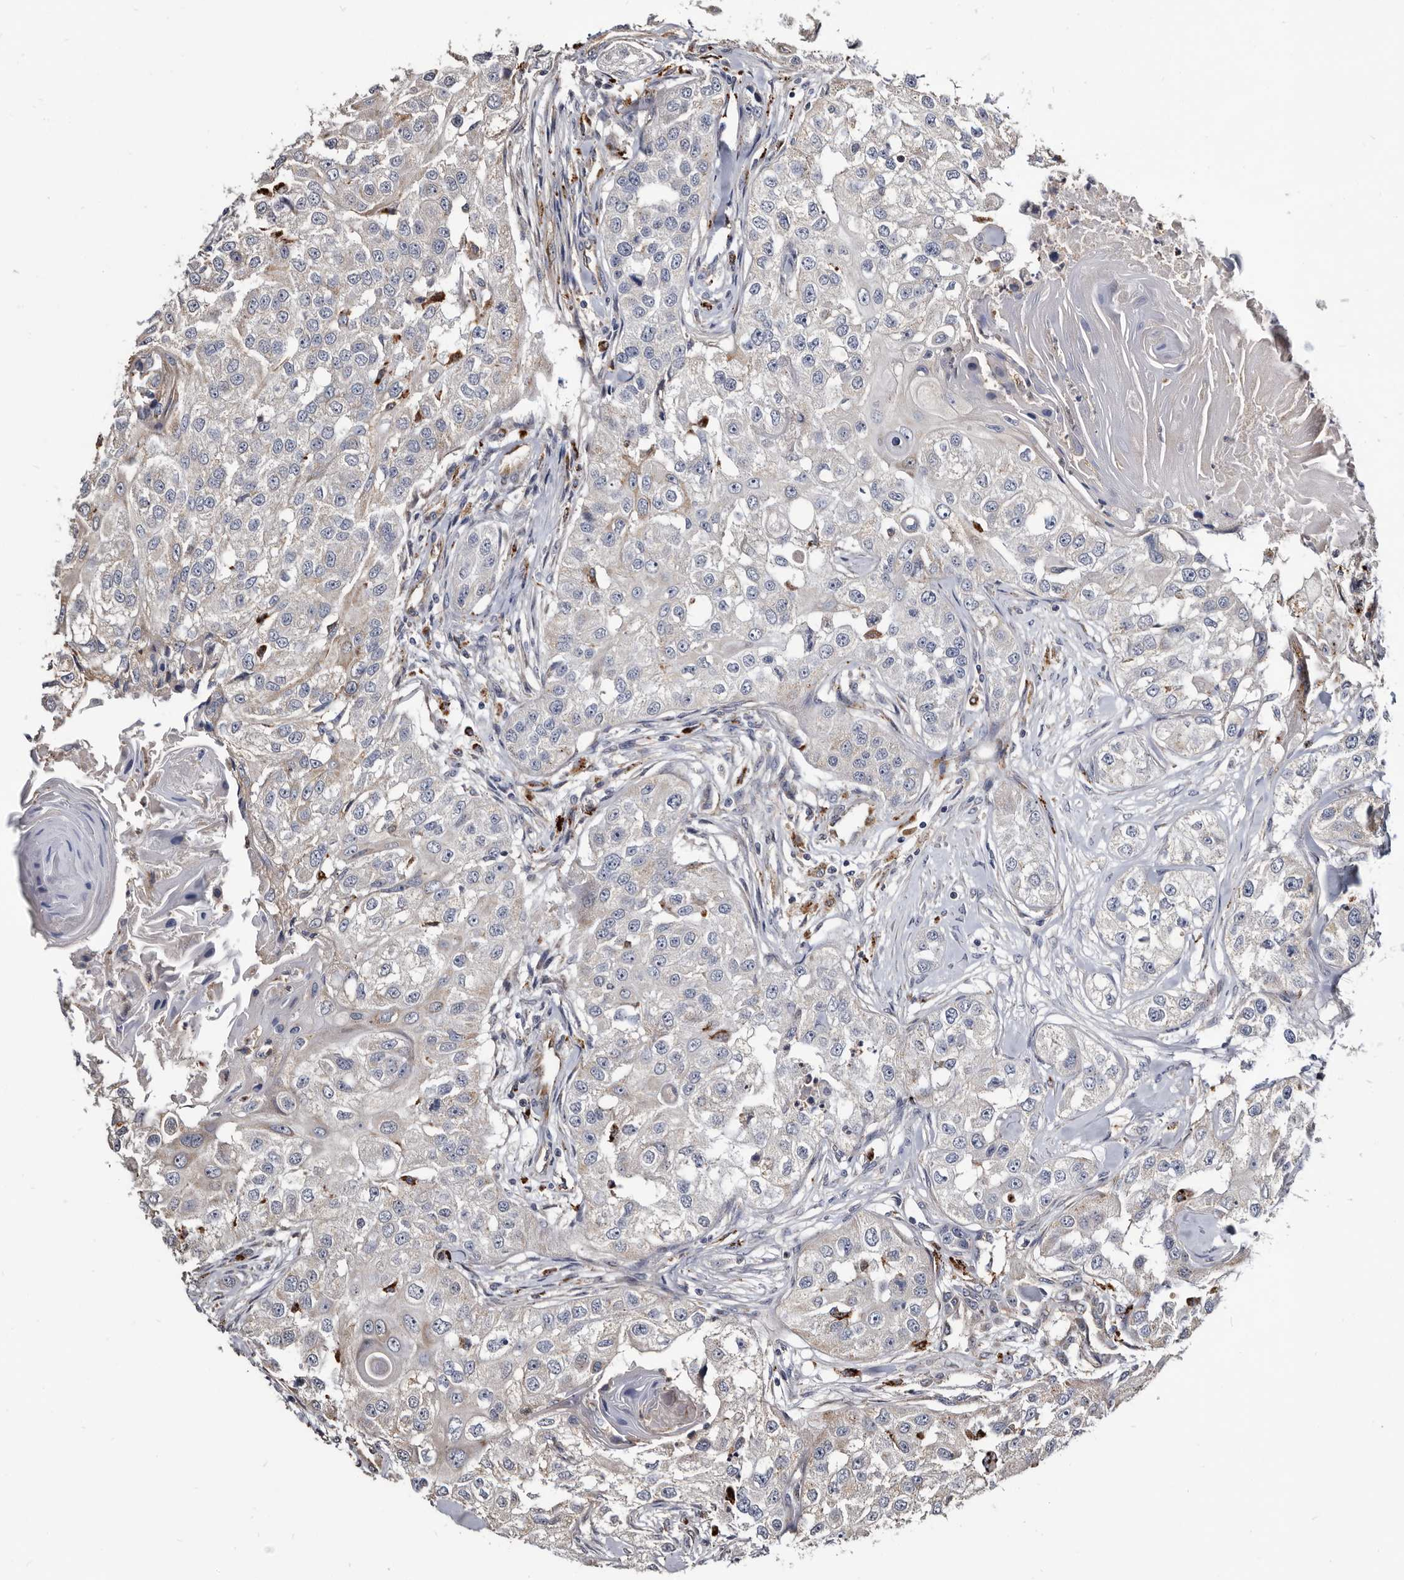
{"staining": {"intensity": "weak", "quantity": "<25%", "location": "cytoplasmic/membranous"}, "tissue": "head and neck cancer", "cell_type": "Tumor cells", "image_type": "cancer", "snomed": [{"axis": "morphology", "description": "Normal tissue, NOS"}, {"axis": "morphology", "description": "Squamous cell carcinoma, NOS"}, {"axis": "topography", "description": "Skeletal muscle"}, {"axis": "topography", "description": "Head-Neck"}], "caption": "Protein analysis of squamous cell carcinoma (head and neck) reveals no significant expression in tumor cells. (DAB immunohistochemistry visualized using brightfield microscopy, high magnification).", "gene": "CTSA", "patient": {"sex": "male", "age": 51}}